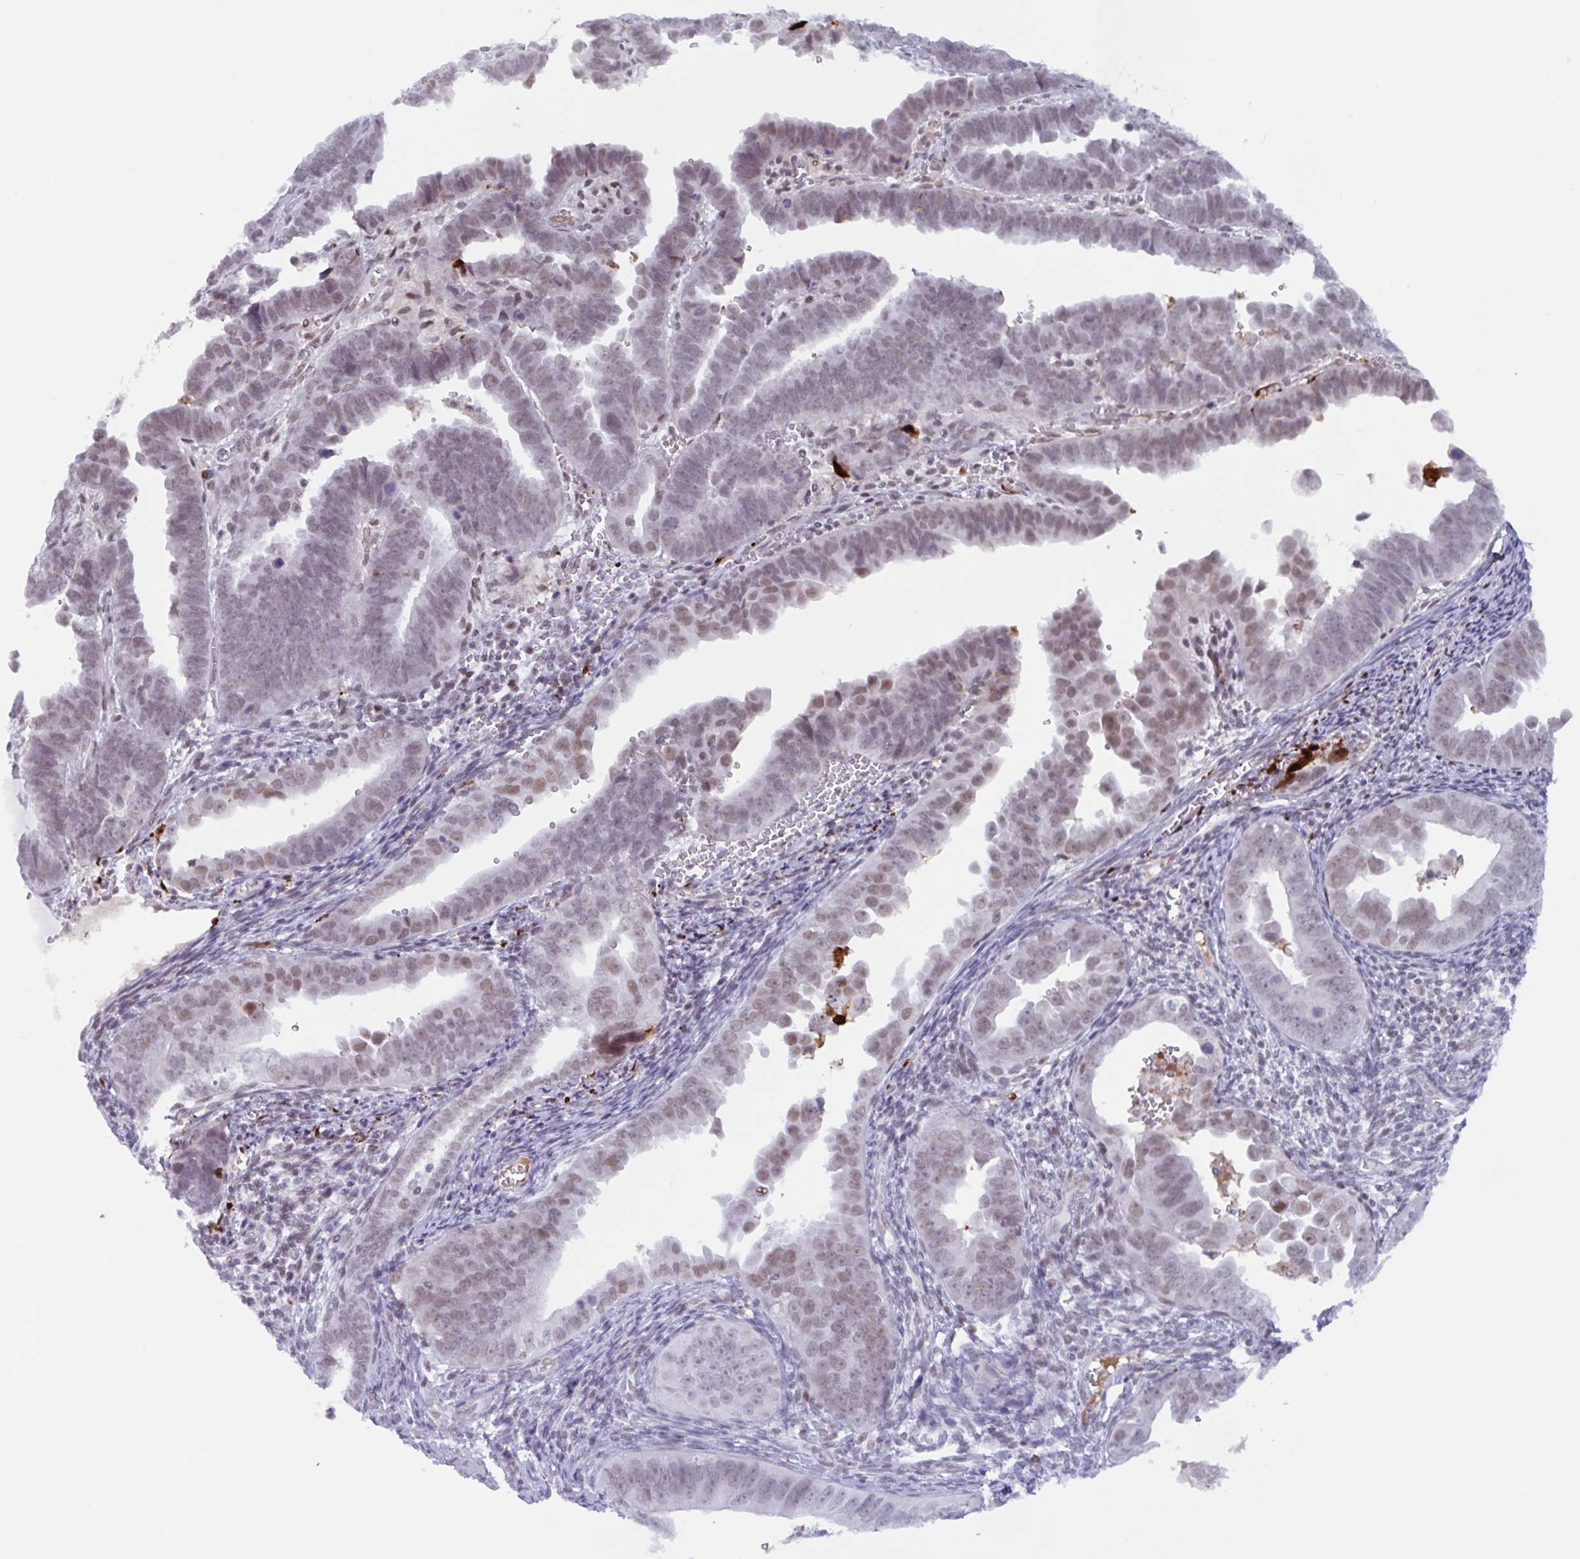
{"staining": {"intensity": "moderate", "quantity": "25%-75%", "location": "nuclear"}, "tissue": "endometrial cancer", "cell_type": "Tumor cells", "image_type": "cancer", "snomed": [{"axis": "morphology", "description": "Adenocarcinoma, NOS"}, {"axis": "topography", "description": "Endometrium"}], "caption": "Immunohistochemistry (IHC) of endometrial cancer (adenocarcinoma) demonstrates medium levels of moderate nuclear staining in about 25%-75% of tumor cells.", "gene": "PLG", "patient": {"sex": "female", "age": 75}}